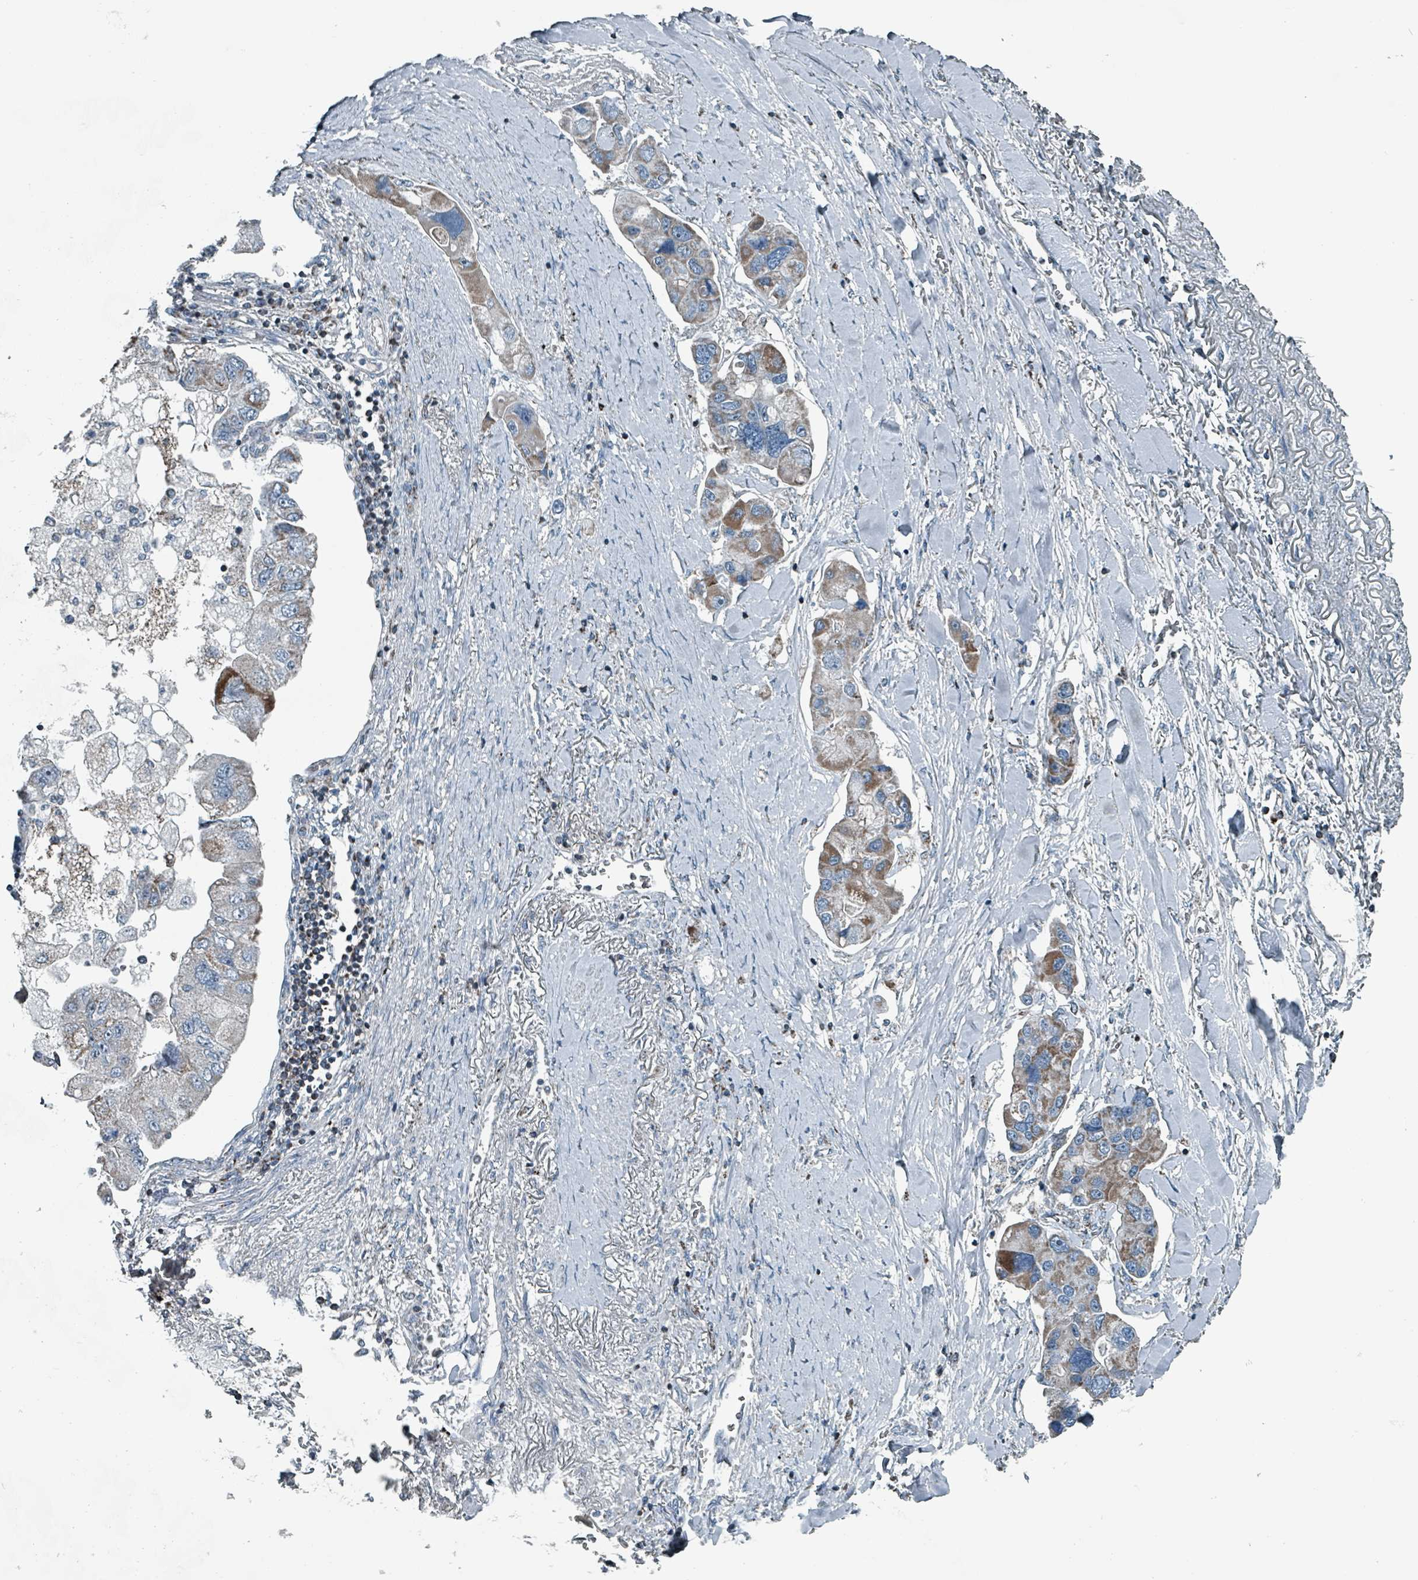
{"staining": {"intensity": "moderate", "quantity": ">75%", "location": "cytoplasmic/membranous"}, "tissue": "lung cancer", "cell_type": "Tumor cells", "image_type": "cancer", "snomed": [{"axis": "morphology", "description": "Adenocarcinoma, NOS"}, {"axis": "topography", "description": "Lung"}], "caption": "Immunohistochemistry micrograph of lung cancer (adenocarcinoma) stained for a protein (brown), which displays medium levels of moderate cytoplasmic/membranous expression in about >75% of tumor cells.", "gene": "ABHD18", "patient": {"sex": "female", "age": 54}}